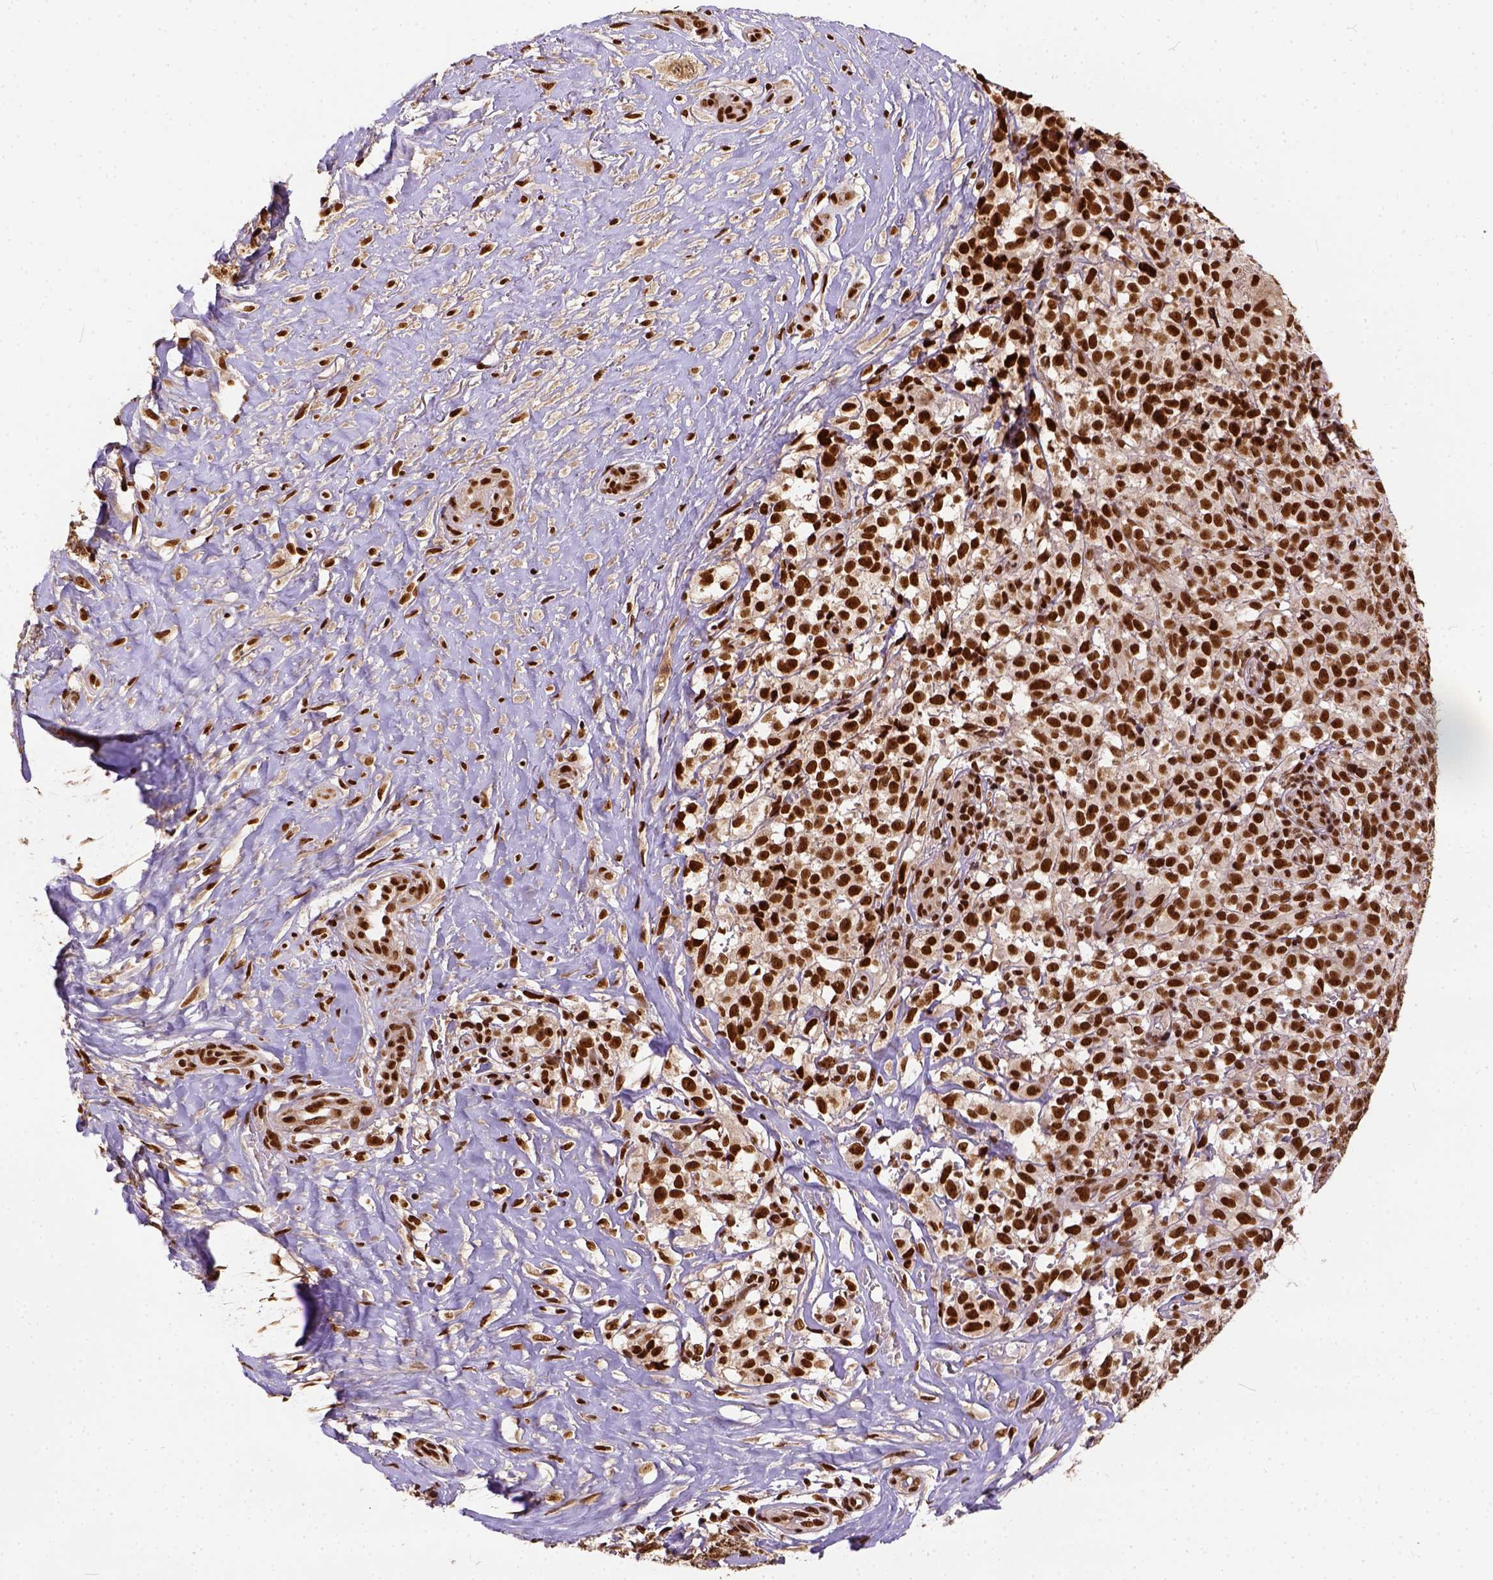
{"staining": {"intensity": "strong", "quantity": ">75%", "location": "nuclear"}, "tissue": "melanoma", "cell_type": "Tumor cells", "image_type": "cancer", "snomed": [{"axis": "morphology", "description": "Malignant melanoma, NOS"}, {"axis": "topography", "description": "Skin"}], "caption": "Protein expression analysis of melanoma reveals strong nuclear positivity in about >75% of tumor cells. (Stains: DAB in brown, nuclei in blue, Microscopy: brightfield microscopy at high magnification).", "gene": "NACC1", "patient": {"sex": "male", "age": 85}}